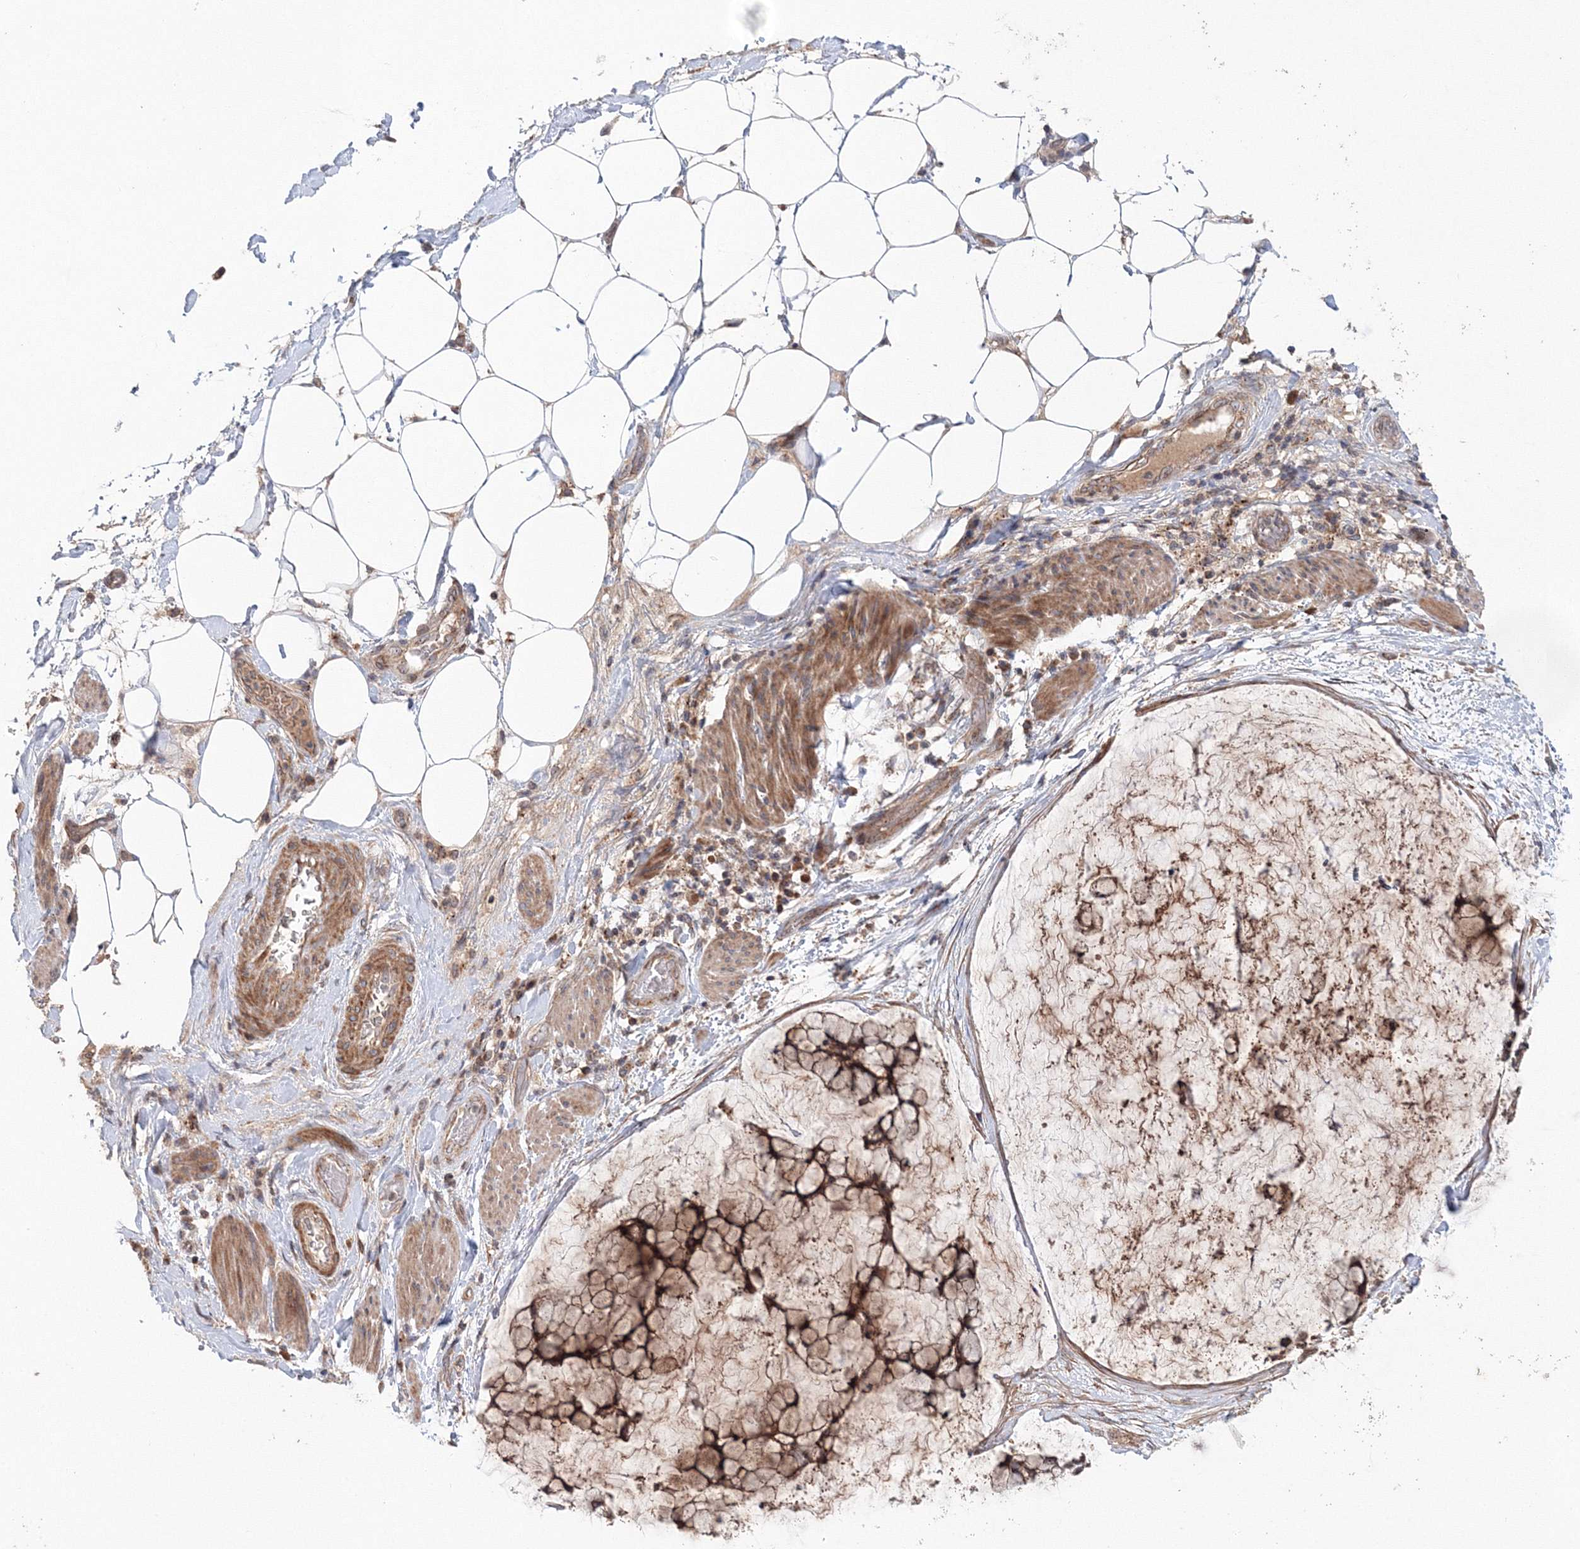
{"staining": {"intensity": "strong", "quantity": ">75%", "location": "cytoplasmic/membranous"}, "tissue": "ovarian cancer", "cell_type": "Tumor cells", "image_type": "cancer", "snomed": [{"axis": "morphology", "description": "Cystadenocarcinoma, mucinous, NOS"}, {"axis": "topography", "description": "Ovary"}], "caption": "Human mucinous cystadenocarcinoma (ovarian) stained for a protein (brown) shows strong cytoplasmic/membranous positive positivity in approximately >75% of tumor cells.", "gene": "NOA1", "patient": {"sex": "female", "age": 42}}